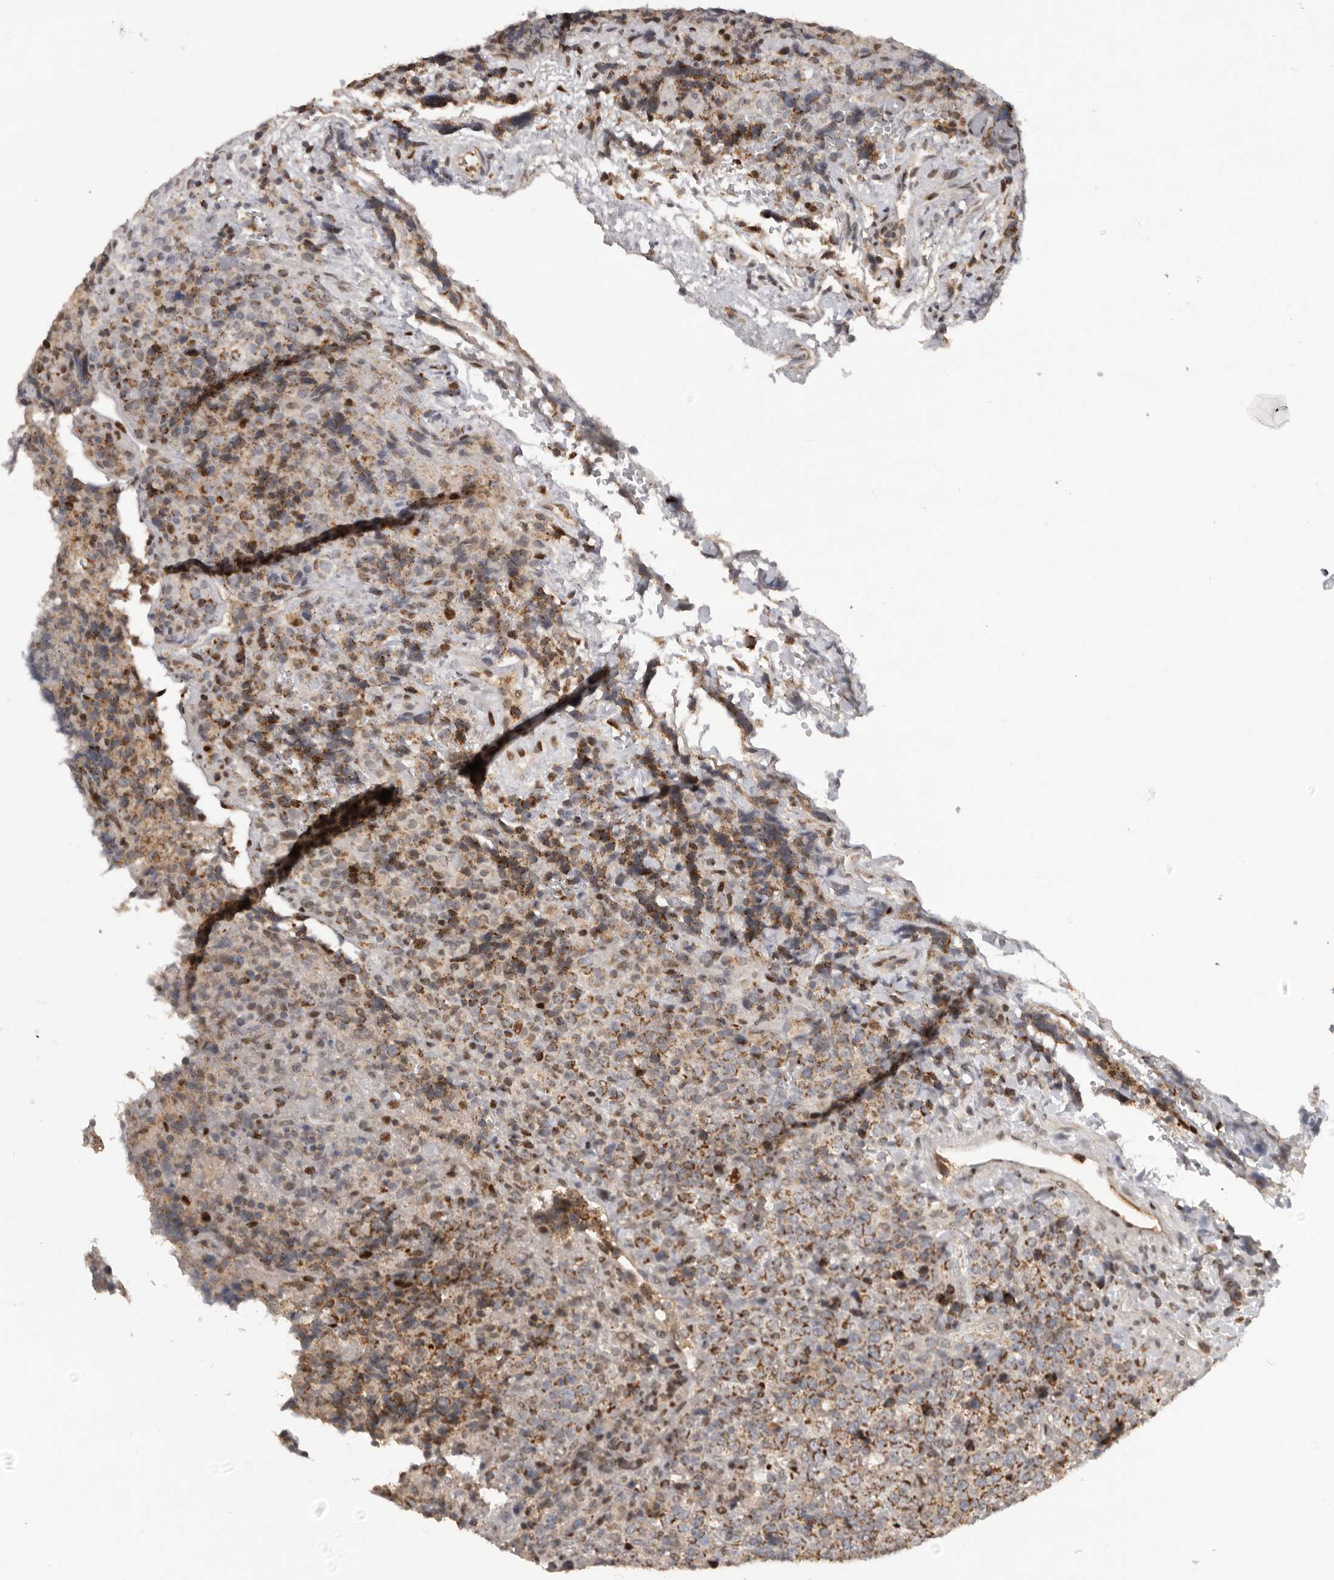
{"staining": {"intensity": "moderate", "quantity": ">75%", "location": "cytoplasmic/membranous"}, "tissue": "lymphoma", "cell_type": "Tumor cells", "image_type": "cancer", "snomed": [{"axis": "morphology", "description": "Malignant lymphoma, non-Hodgkin's type, High grade"}, {"axis": "topography", "description": "Lymph node"}], "caption": "High-grade malignant lymphoma, non-Hodgkin's type stained for a protein exhibits moderate cytoplasmic/membranous positivity in tumor cells.", "gene": "C17orf99", "patient": {"sex": "male", "age": 13}}